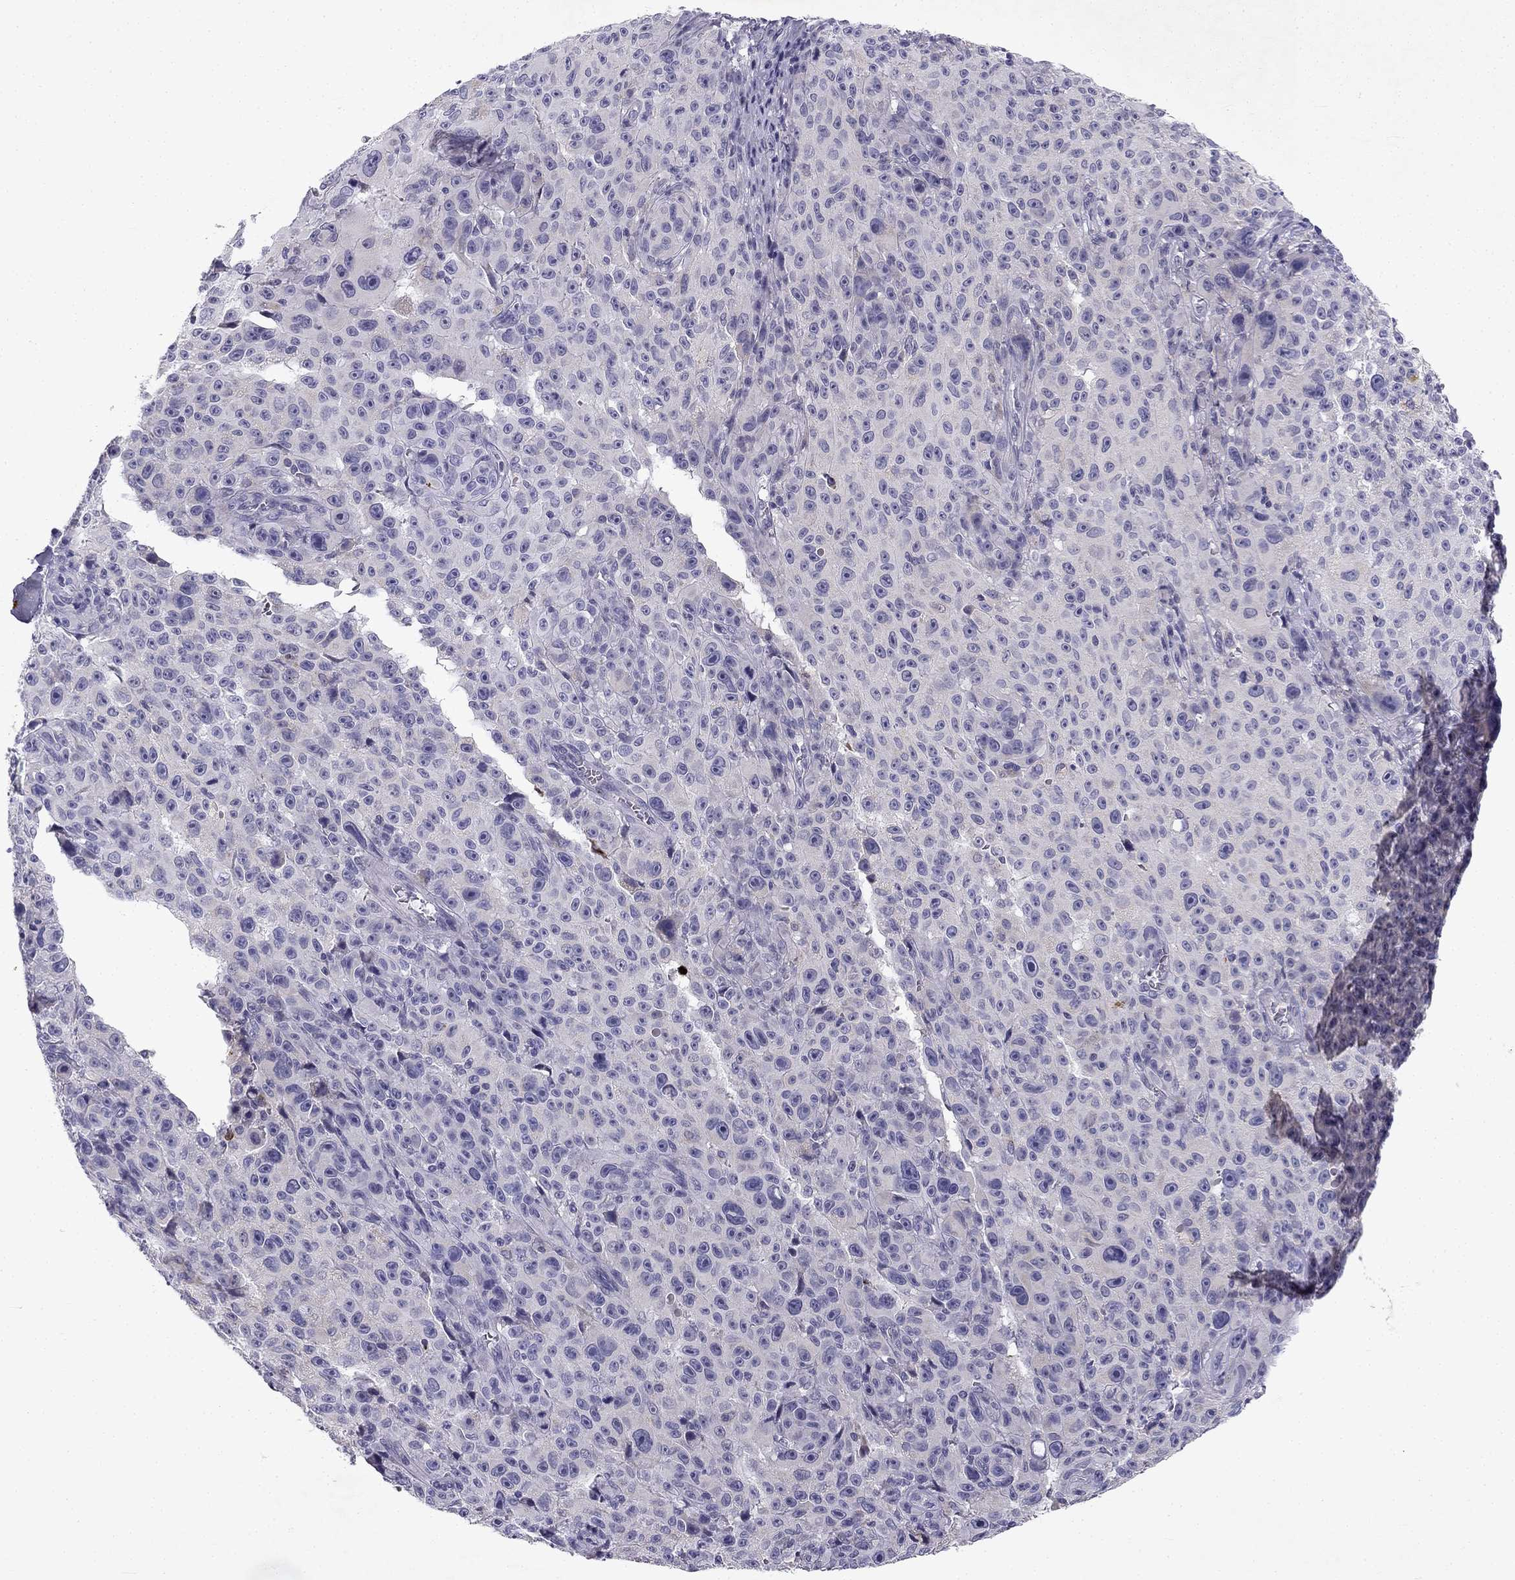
{"staining": {"intensity": "negative", "quantity": "none", "location": "none"}, "tissue": "melanoma", "cell_type": "Tumor cells", "image_type": "cancer", "snomed": [{"axis": "morphology", "description": "Malignant melanoma, NOS"}, {"axis": "topography", "description": "Skin"}], "caption": "A micrograph of malignant melanoma stained for a protein reveals no brown staining in tumor cells.", "gene": "SLC6A4", "patient": {"sex": "female", "age": 82}}